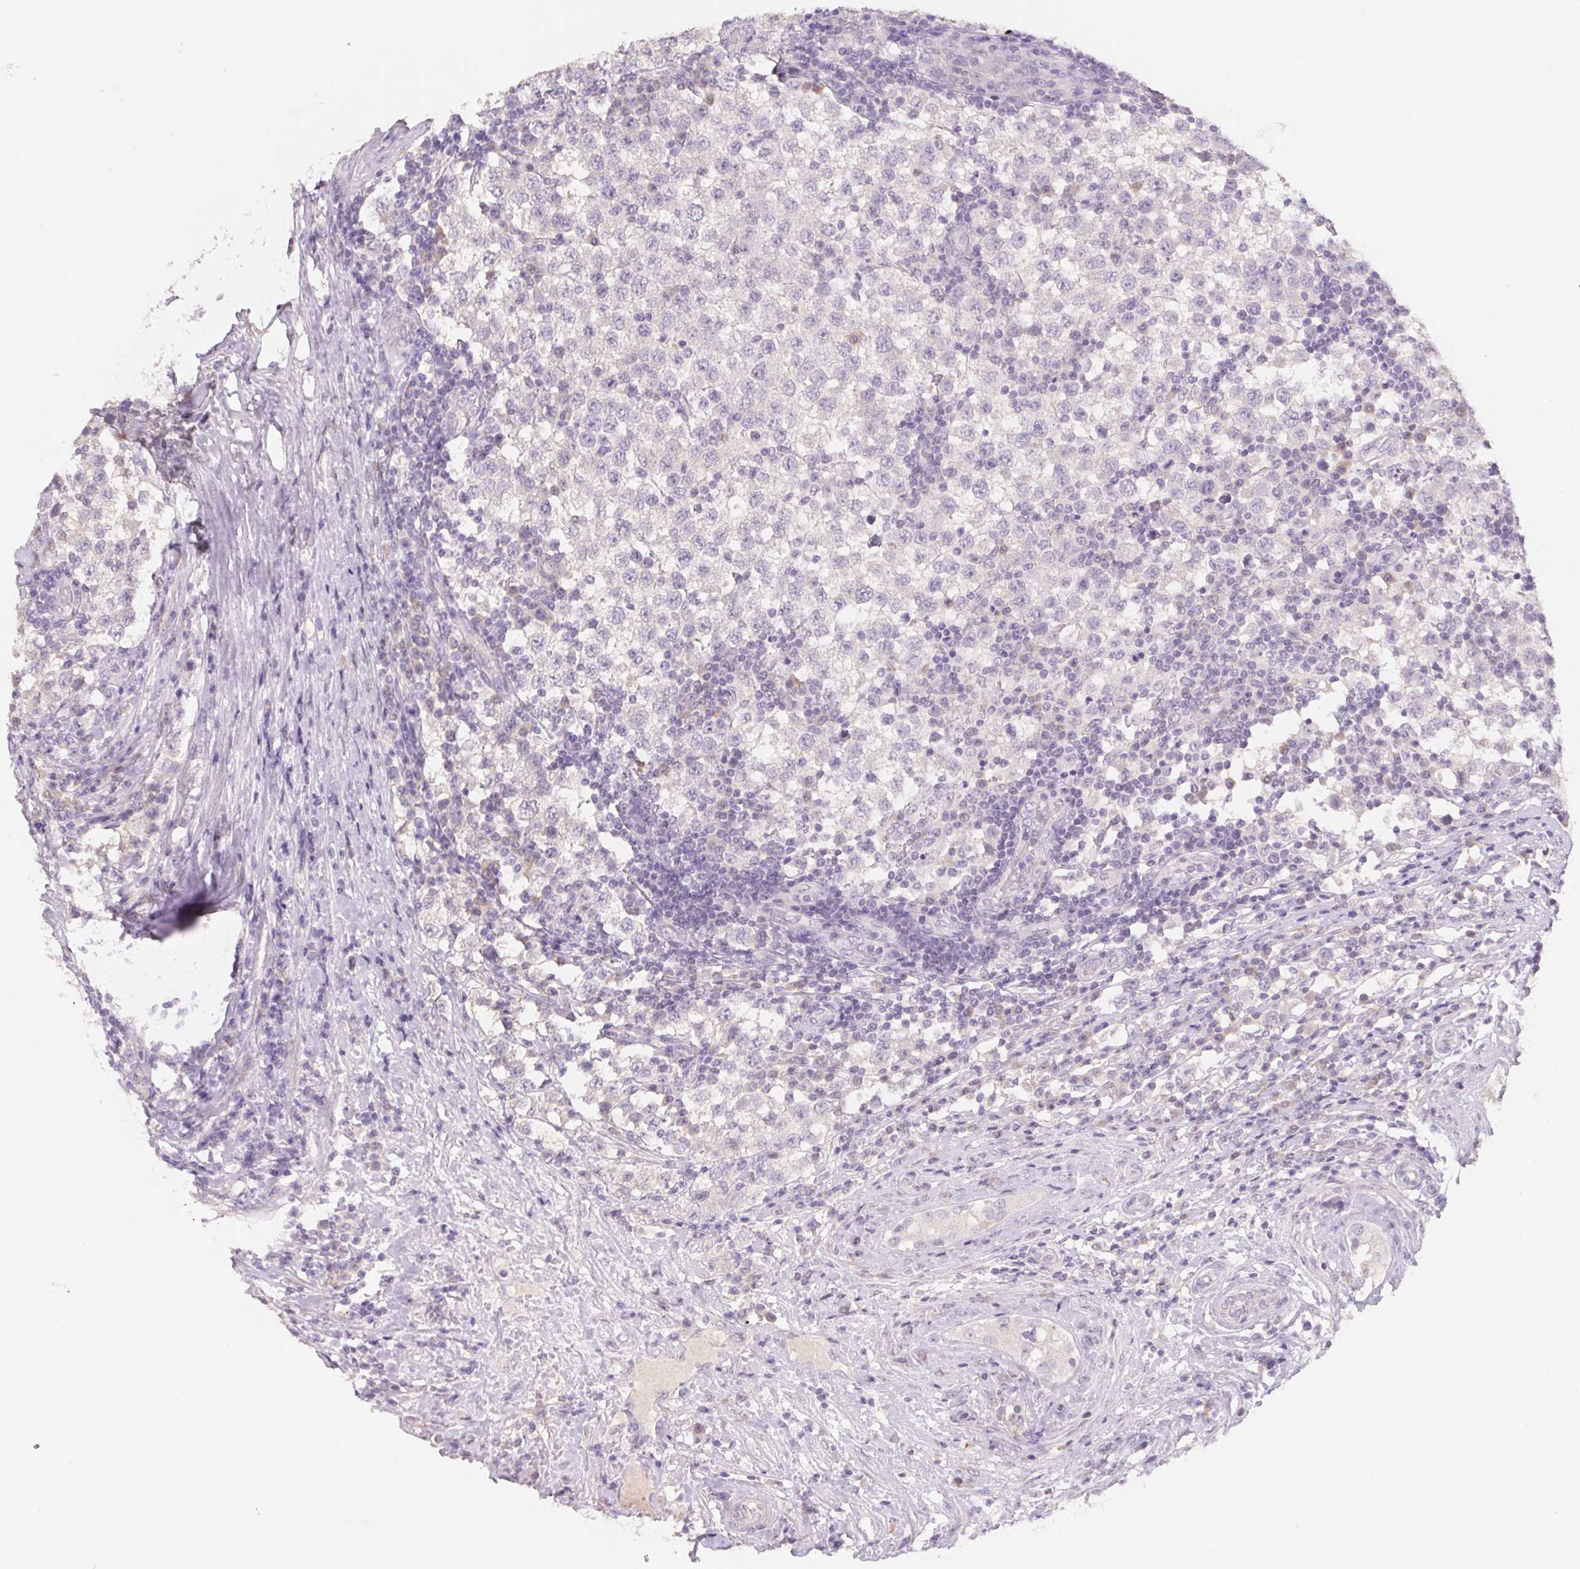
{"staining": {"intensity": "negative", "quantity": "none", "location": "none"}, "tissue": "testis cancer", "cell_type": "Tumor cells", "image_type": "cancer", "snomed": [{"axis": "morphology", "description": "Seminoma, NOS"}, {"axis": "topography", "description": "Testis"}], "caption": "IHC image of testis seminoma stained for a protein (brown), which displays no positivity in tumor cells.", "gene": "PNMA8B", "patient": {"sex": "male", "age": 34}}